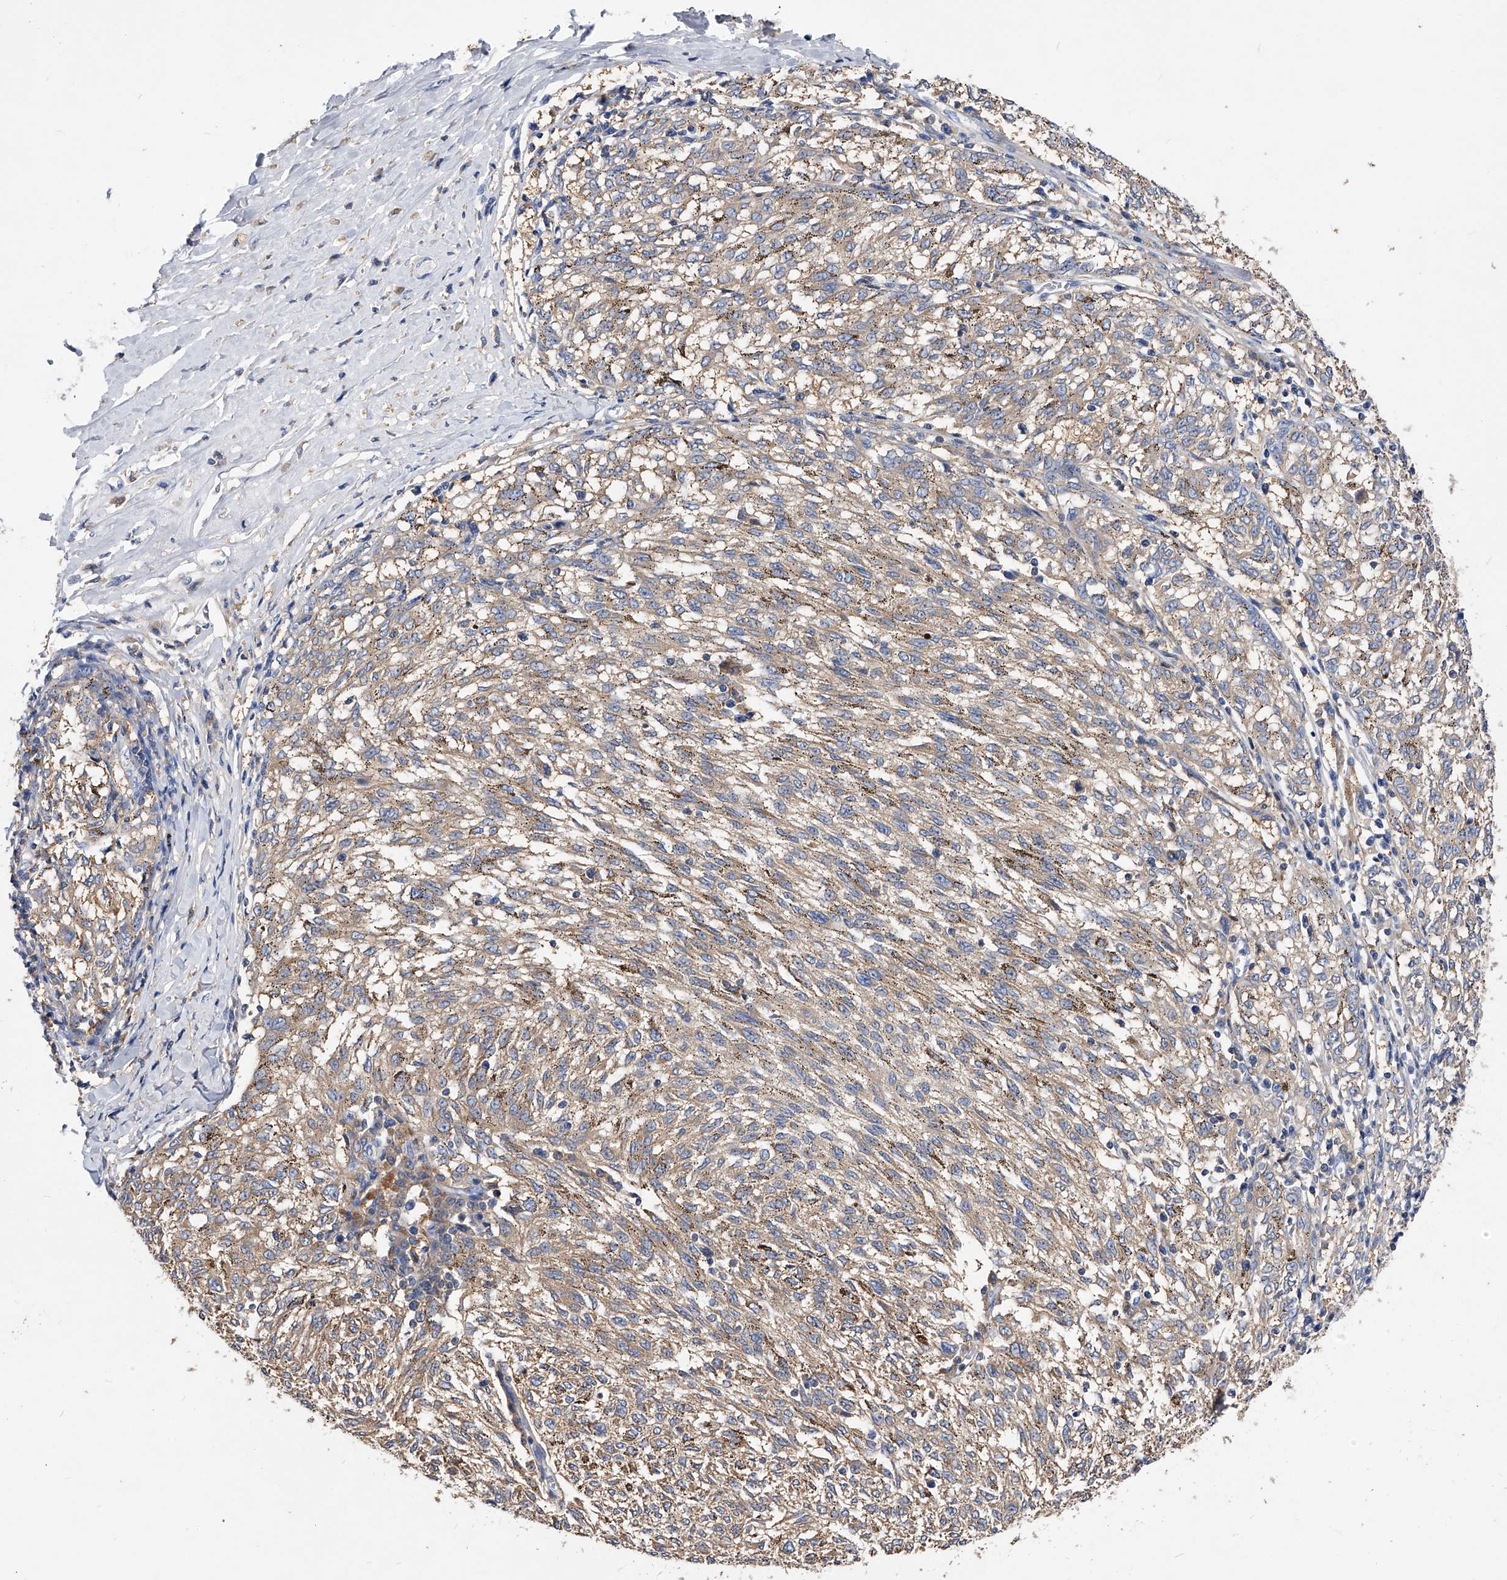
{"staining": {"intensity": "weak", "quantity": ">75%", "location": "cytoplasmic/membranous"}, "tissue": "melanoma", "cell_type": "Tumor cells", "image_type": "cancer", "snomed": [{"axis": "morphology", "description": "Malignant melanoma, NOS"}, {"axis": "topography", "description": "Skin"}], "caption": "A high-resolution image shows immunohistochemistry staining of melanoma, which demonstrates weak cytoplasmic/membranous staining in approximately >75% of tumor cells.", "gene": "APEH", "patient": {"sex": "female", "age": 72}}